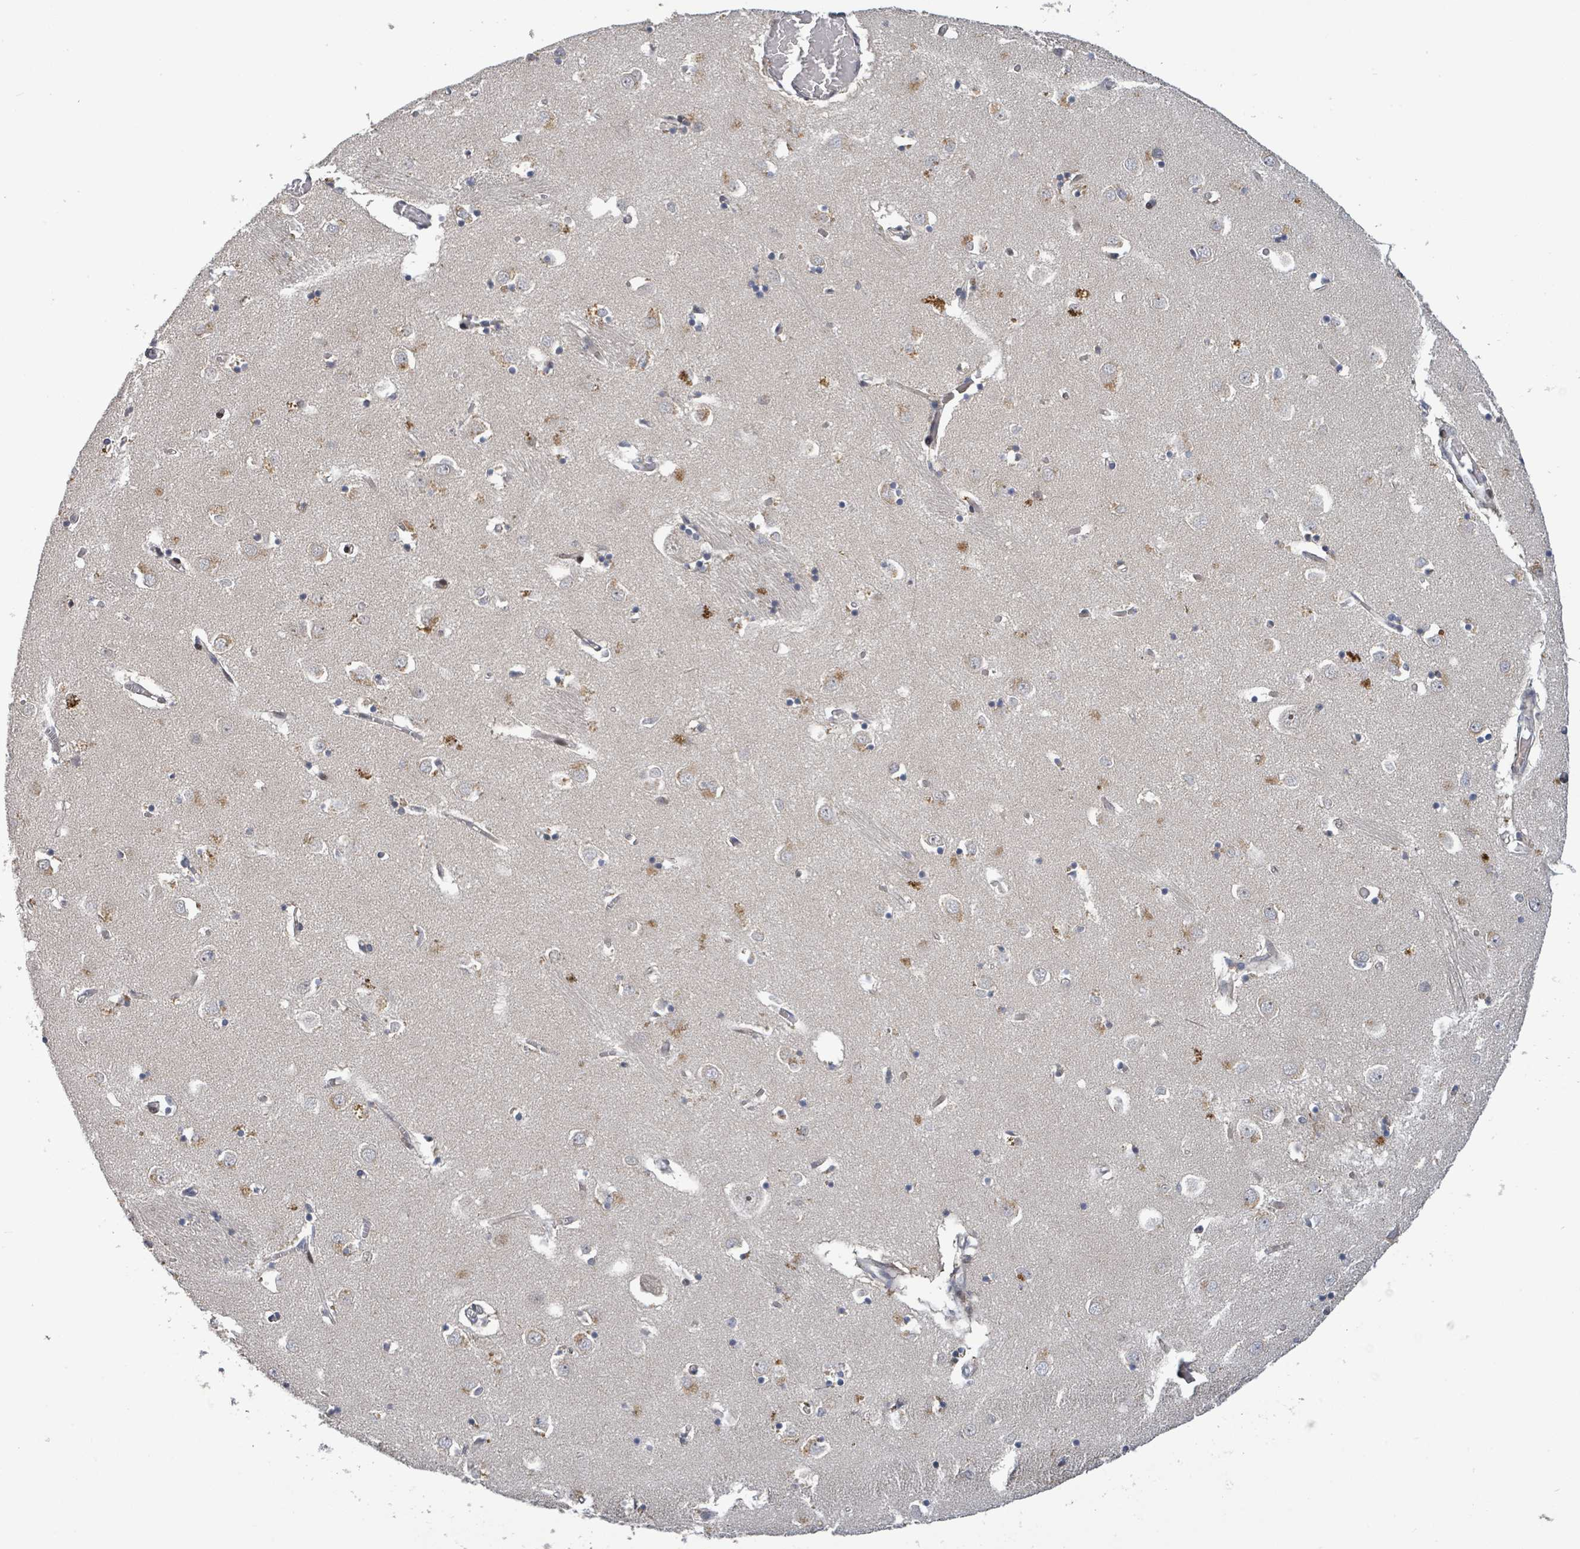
{"staining": {"intensity": "negative", "quantity": "none", "location": "none"}, "tissue": "caudate", "cell_type": "Glial cells", "image_type": "normal", "snomed": [{"axis": "morphology", "description": "Normal tissue, NOS"}, {"axis": "topography", "description": "Lateral ventricle wall"}], "caption": "Caudate stained for a protein using IHC exhibits no expression glial cells.", "gene": "ITGA11", "patient": {"sex": "male", "age": 70}}